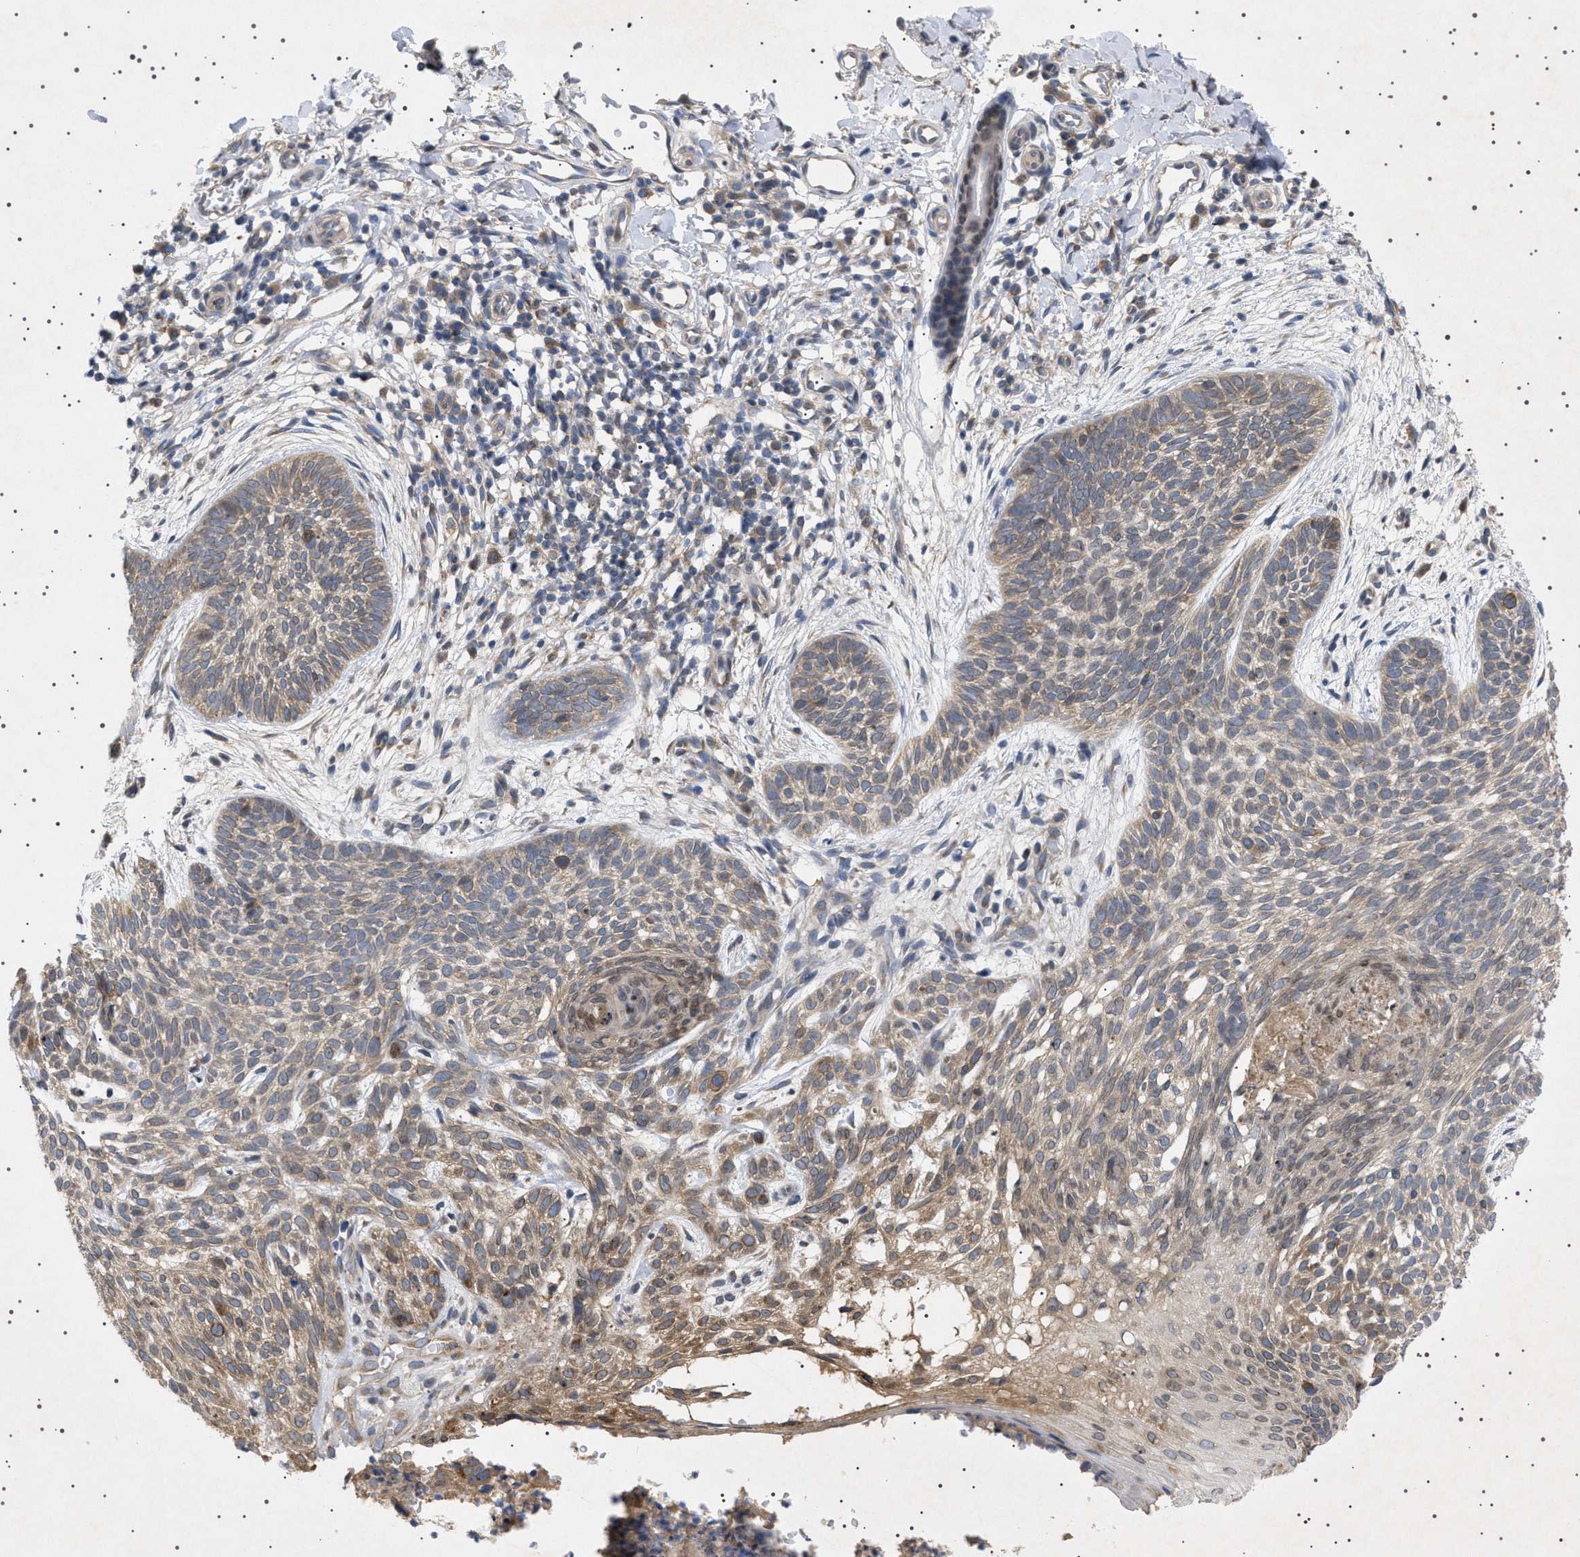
{"staining": {"intensity": "weak", "quantity": ">75%", "location": "cytoplasmic/membranous"}, "tissue": "skin cancer", "cell_type": "Tumor cells", "image_type": "cancer", "snomed": [{"axis": "morphology", "description": "Basal cell carcinoma"}, {"axis": "topography", "description": "Skin"}], "caption": "Immunohistochemical staining of human skin cancer shows weak cytoplasmic/membranous protein positivity in about >75% of tumor cells. (Stains: DAB (3,3'-diaminobenzidine) in brown, nuclei in blue, Microscopy: brightfield microscopy at high magnification).", "gene": "NUP93", "patient": {"sex": "female", "age": 59}}